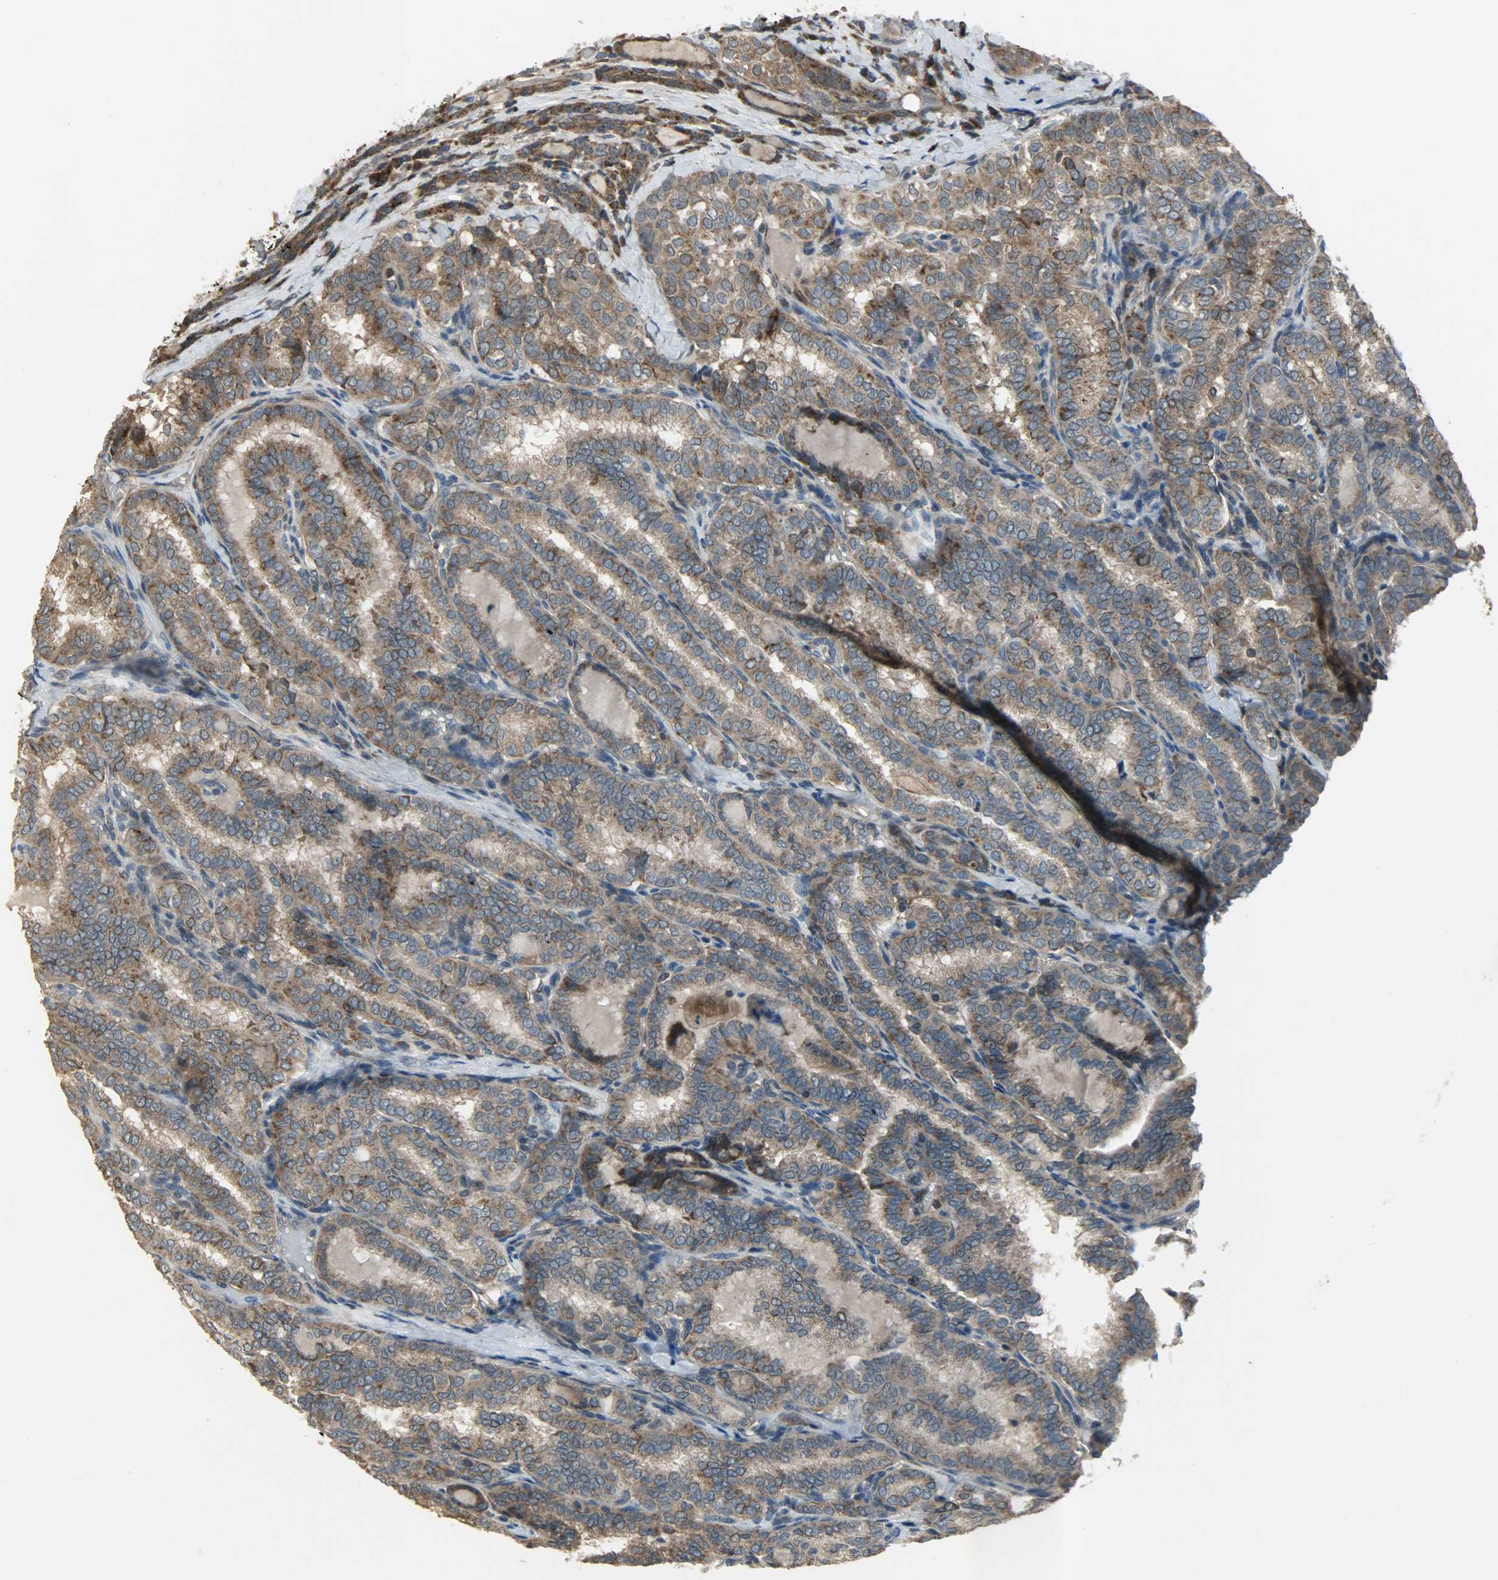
{"staining": {"intensity": "strong", "quantity": ">75%", "location": "cytoplasmic/membranous"}, "tissue": "thyroid cancer", "cell_type": "Tumor cells", "image_type": "cancer", "snomed": [{"axis": "morphology", "description": "Papillary adenocarcinoma, NOS"}, {"axis": "topography", "description": "Thyroid gland"}], "caption": "Tumor cells show high levels of strong cytoplasmic/membranous positivity in approximately >75% of cells in human thyroid cancer.", "gene": "AMT", "patient": {"sex": "female", "age": 30}}